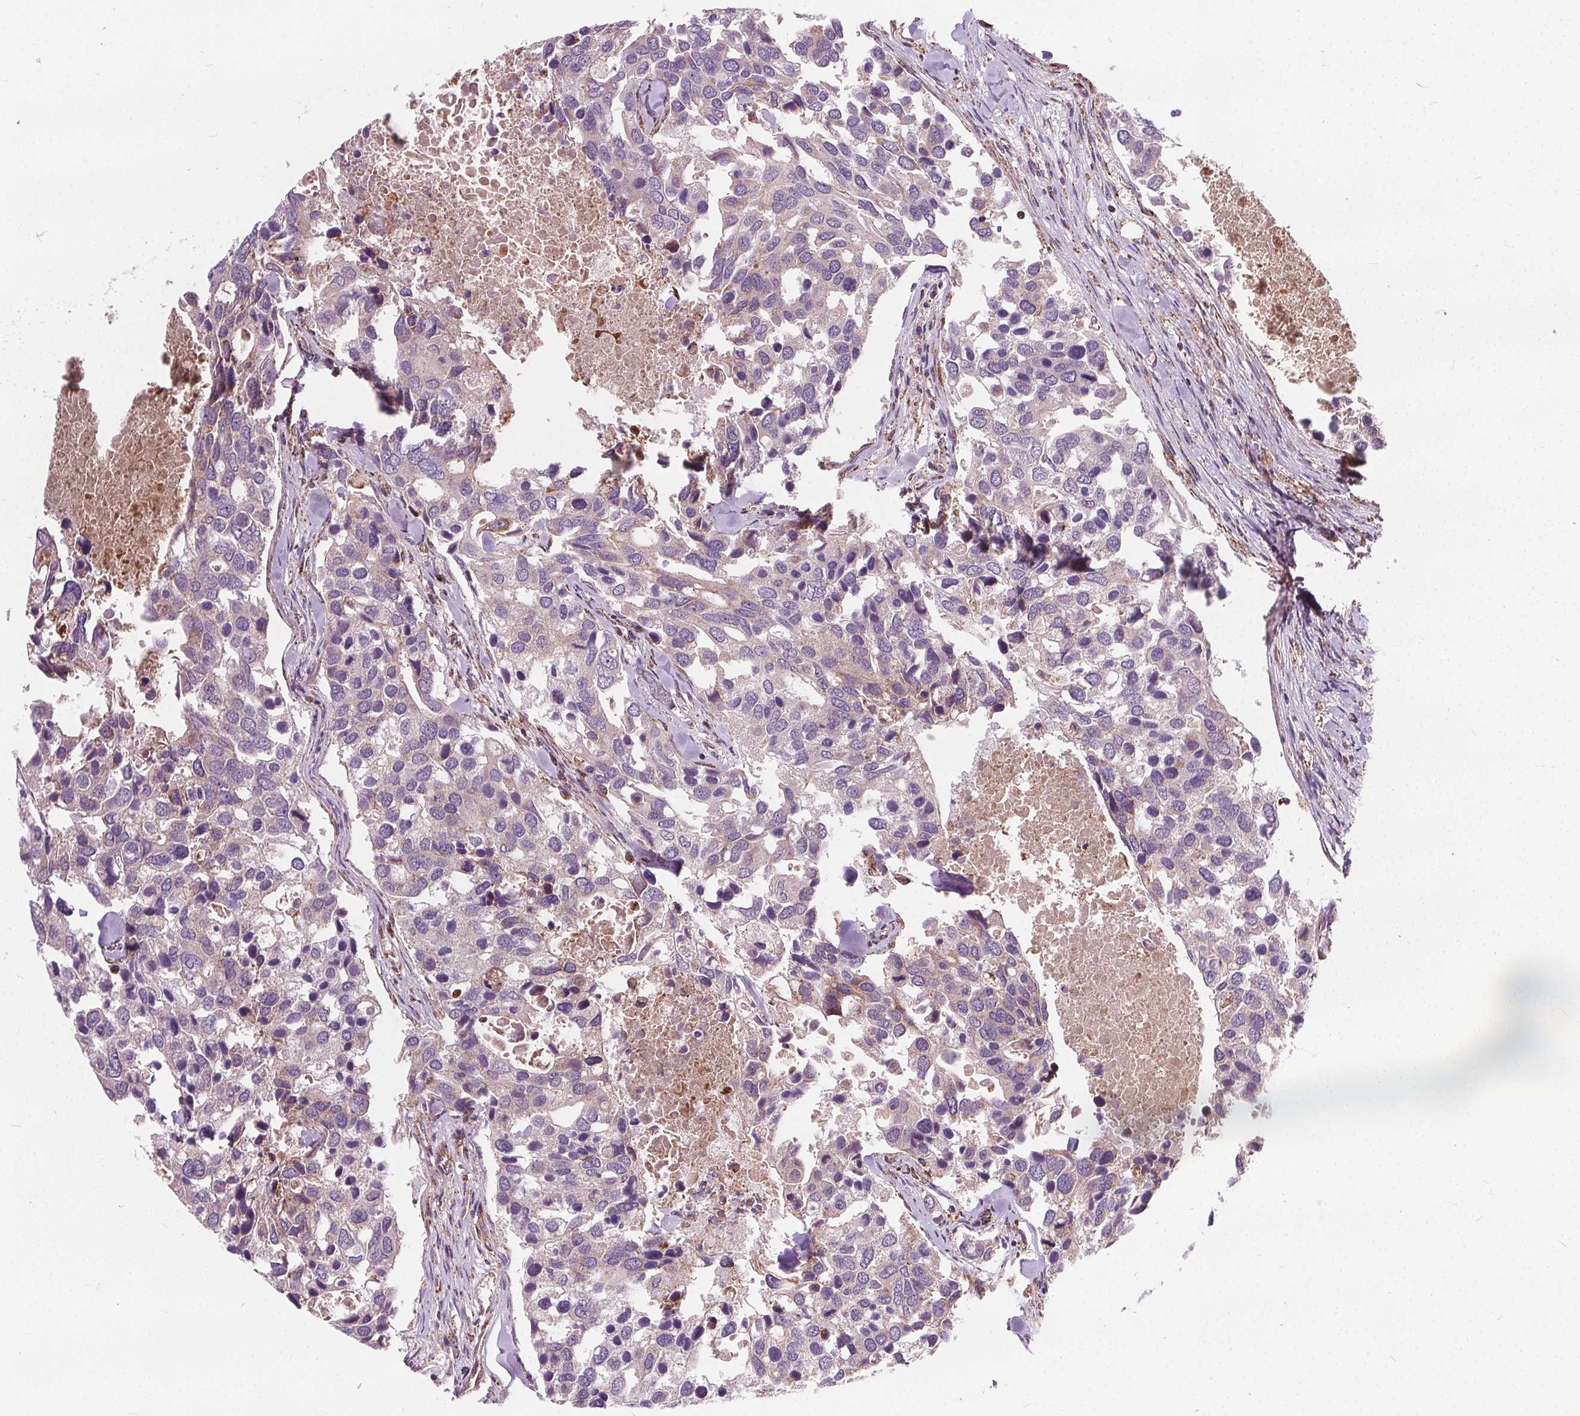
{"staining": {"intensity": "negative", "quantity": "none", "location": "none"}, "tissue": "breast cancer", "cell_type": "Tumor cells", "image_type": "cancer", "snomed": [{"axis": "morphology", "description": "Duct carcinoma"}, {"axis": "topography", "description": "Breast"}], "caption": "DAB immunohistochemical staining of invasive ductal carcinoma (breast) reveals no significant expression in tumor cells.", "gene": "GOLT1B", "patient": {"sex": "female", "age": 83}}